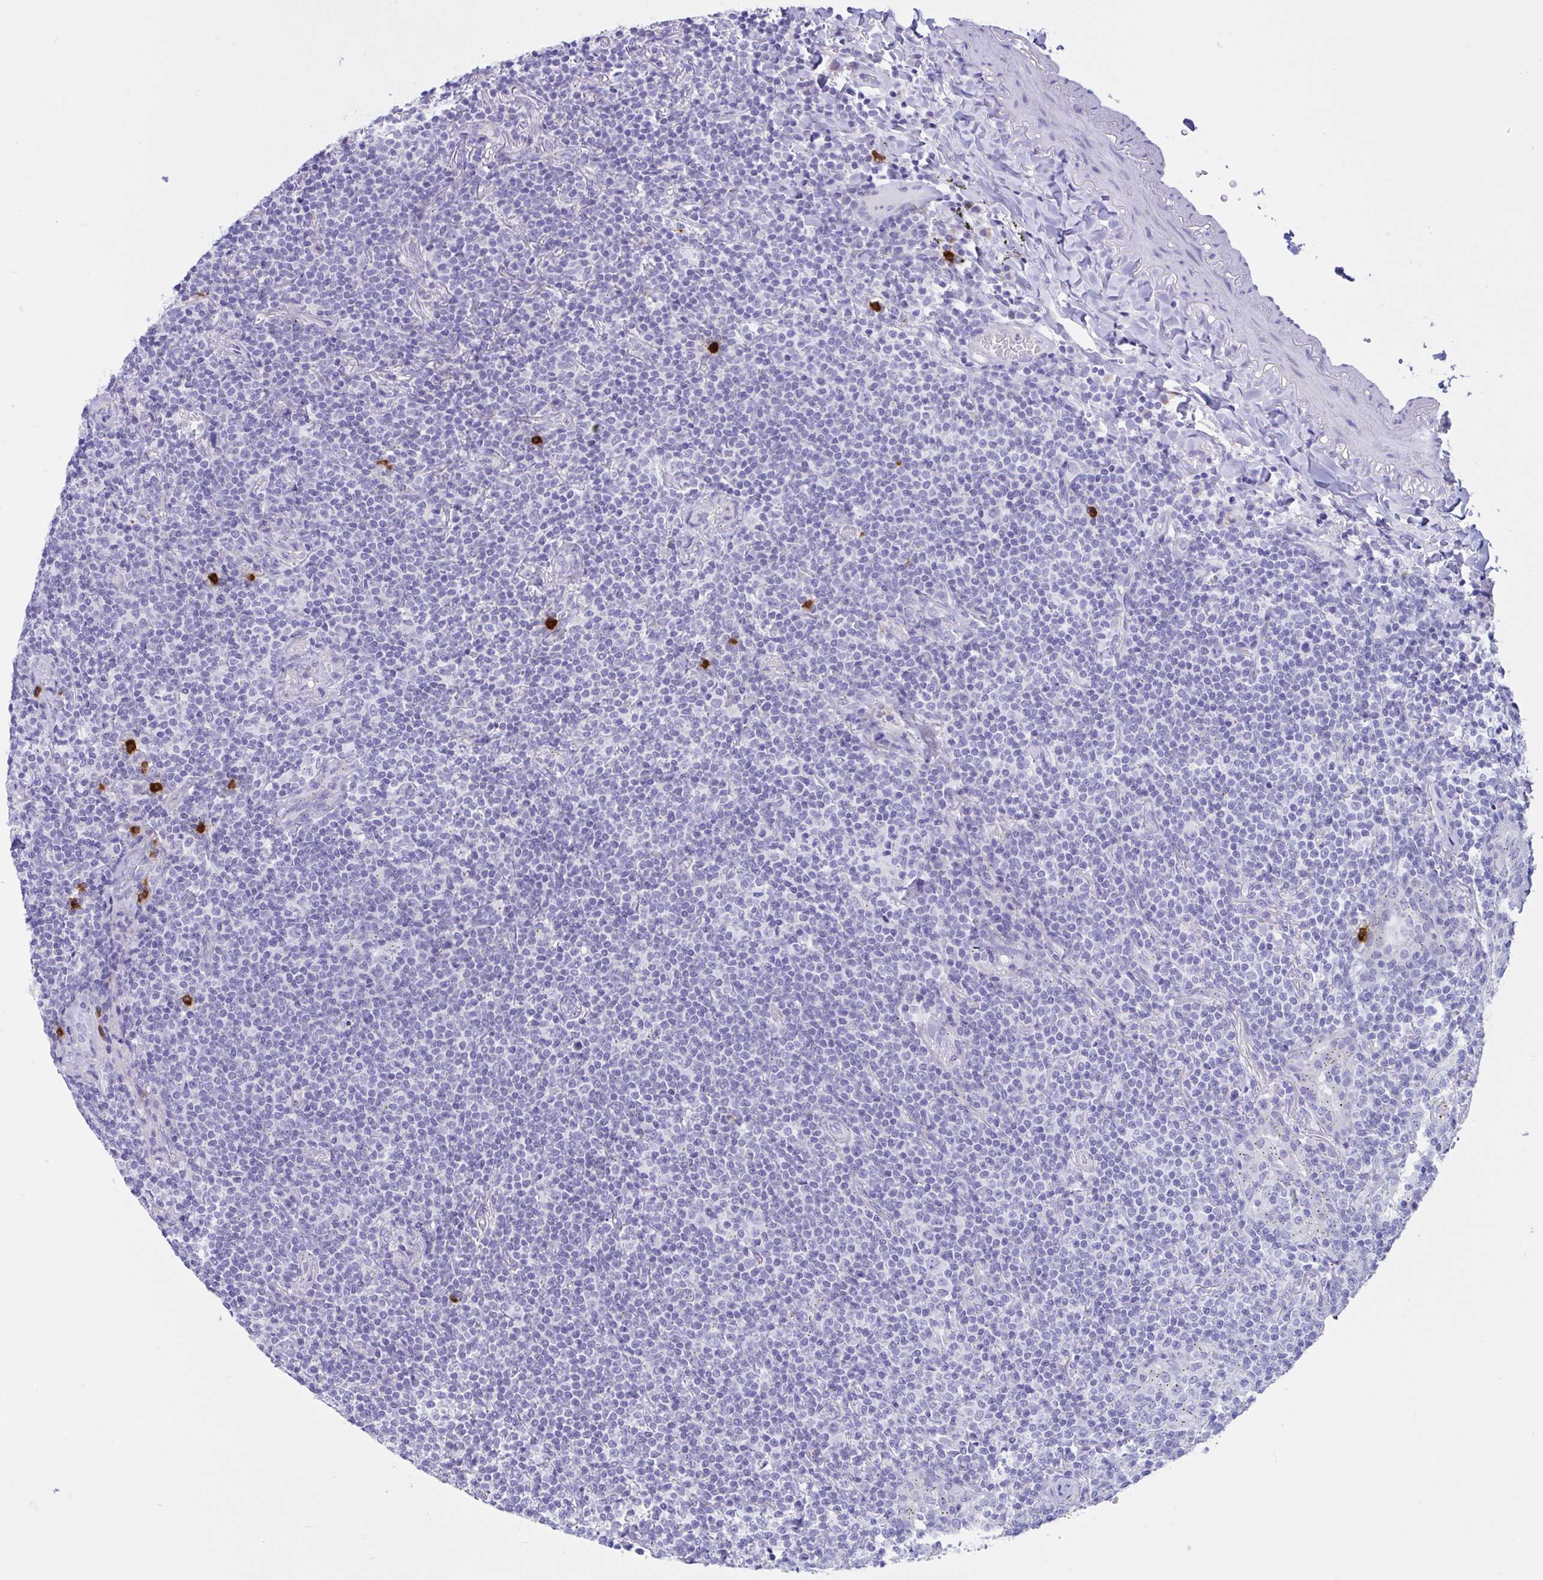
{"staining": {"intensity": "negative", "quantity": "none", "location": "none"}, "tissue": "lymphoma", "cell_type": "Tumor cells", "image_type": "cancer", "snomed": [{"axis": "morphology", "description": "Malignant lymphoma, non-Hodgkin's type, Low grade"}, {"axis": "topography", "description": "Lung"}], "caption": "High magnification brightfield microscopy of lymphoma stained with DAB (3,3'-diaminobenzidine) (brown) and counterstained with hematoxylin (blue): tumor cells show no significant expression.", "gene": "RNASE3", "patient": {"sex": "female", "age": 71}}